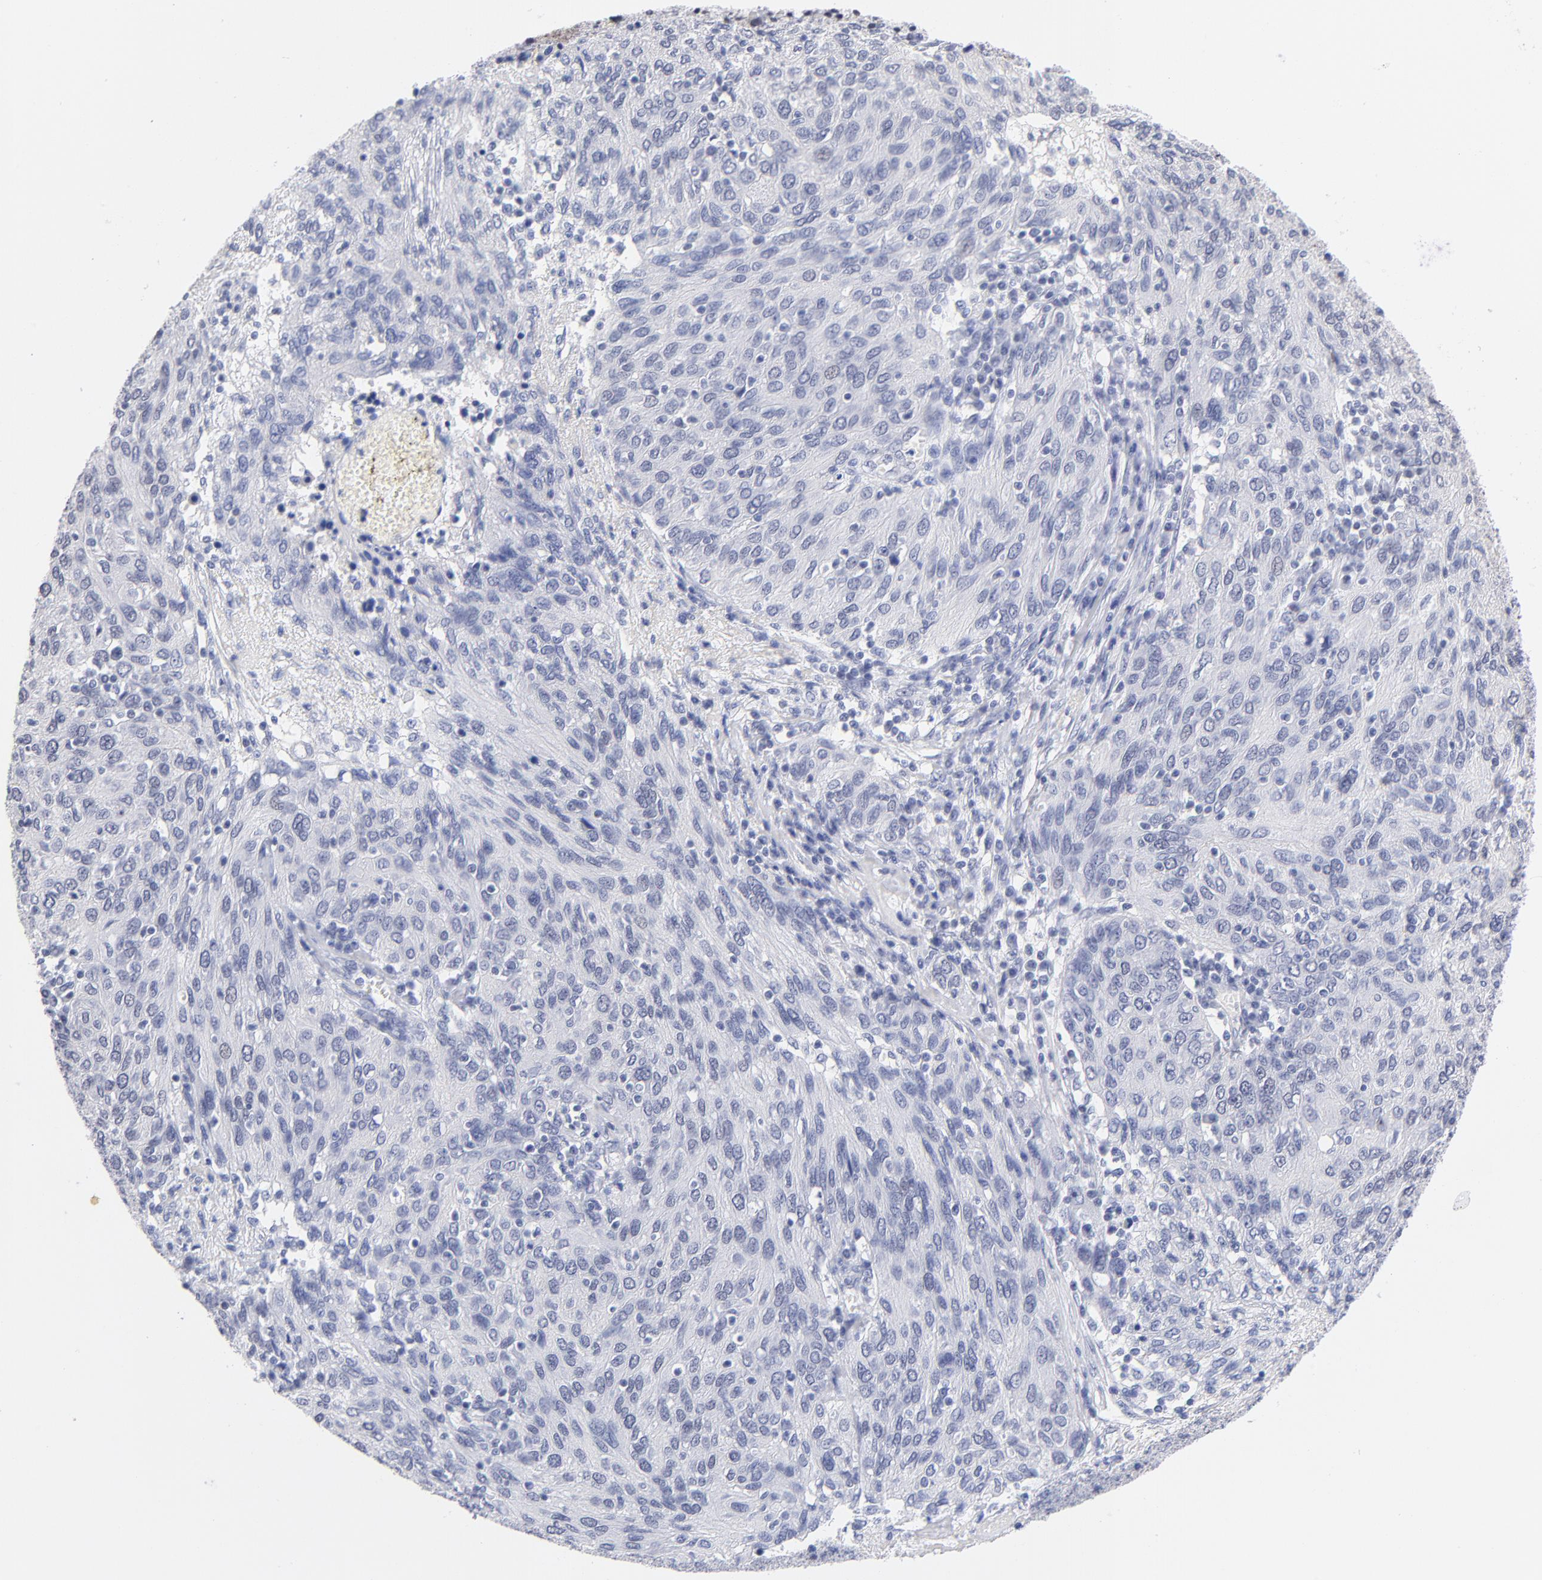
{"staining": {"intensity": "negative", "quantity": "none", "location": "none"}, "tissue": "ovarian cancer", "cell_type": "Tumor cells", "image_type": "cancer", "snomed": [{"axis": "morphology", "description": "Carcinoma, endometroid"}, {"axis": "topography", "description": "Ovary"}], "caption": "DAB (3,3'-diaminobenzidine) immunohistochemical staining of endometroid carcinoma (ovarian) exhibits no significant expression in tumor cells. The staining was performed using DAB (3,3'-diaminobenzidine) to visualize the protein expression in brown, while the nuclei were stained in blue with hematoxylin (Magnification: 20x).", "gene": "ZNF74", "patient": {"sex": "female", "age": 50}}